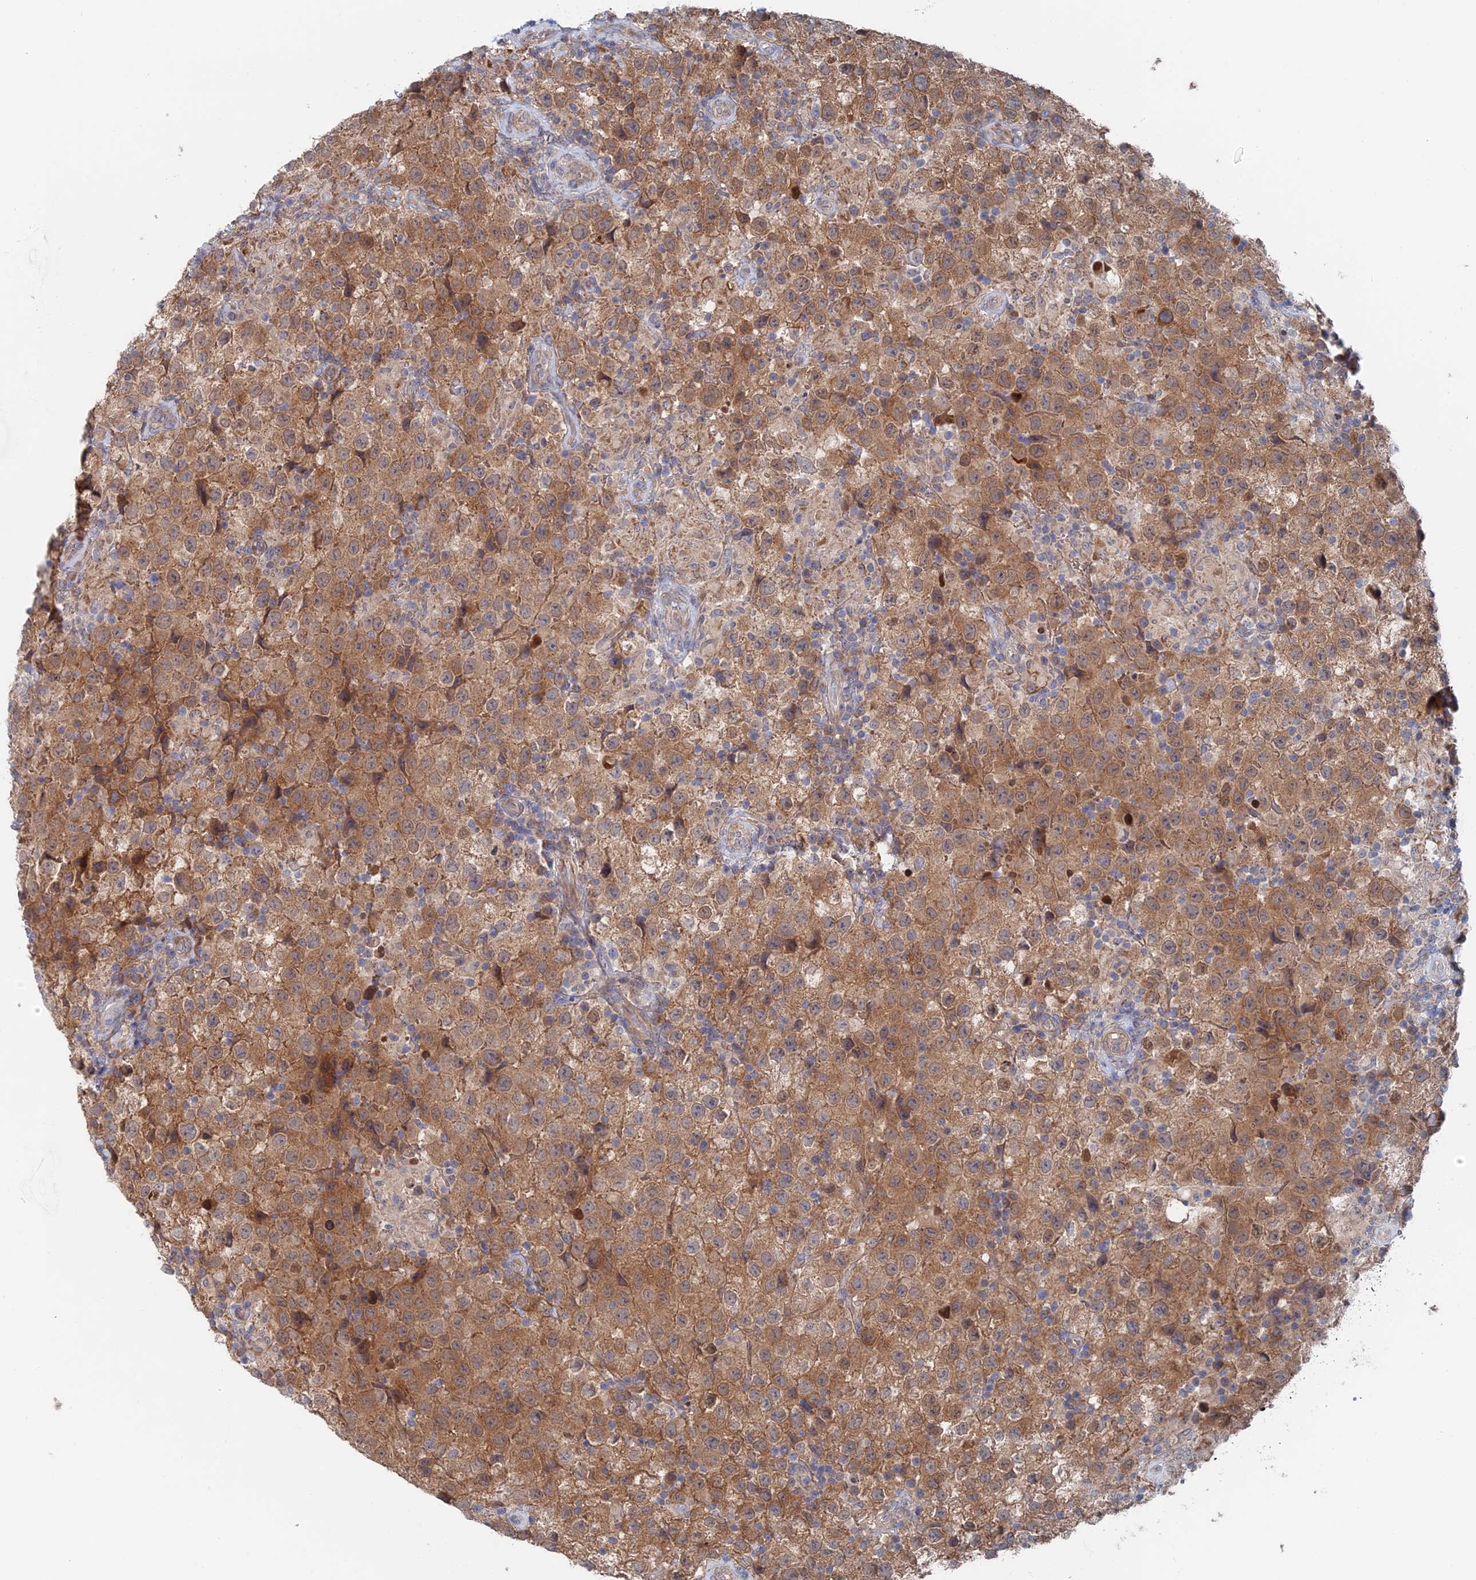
{"staining": {"intensity": "moderate", "quantity": ">75%", "location": "cytoplasmic/membranous"}, "tissue": "testis cancer", "cell_type": "Tumor cells", "image_type": "cancer", "snomed": [{"axis": "morphology", "description": "Seminoma, NOS"}, {"axis": "morphology", "description": "Carcinoma, Embryonal, NOS"}, {"axis": "topography", "description": "Testis"}], "caption": "Tumor cells demonstrate medium levels of moderate cytoplasmic/membranous staining in about >75% of cells in human testis embryonal carcinoma.", "gene": "ELOVL6", "patient": {"sex": "male", "age": 41}}